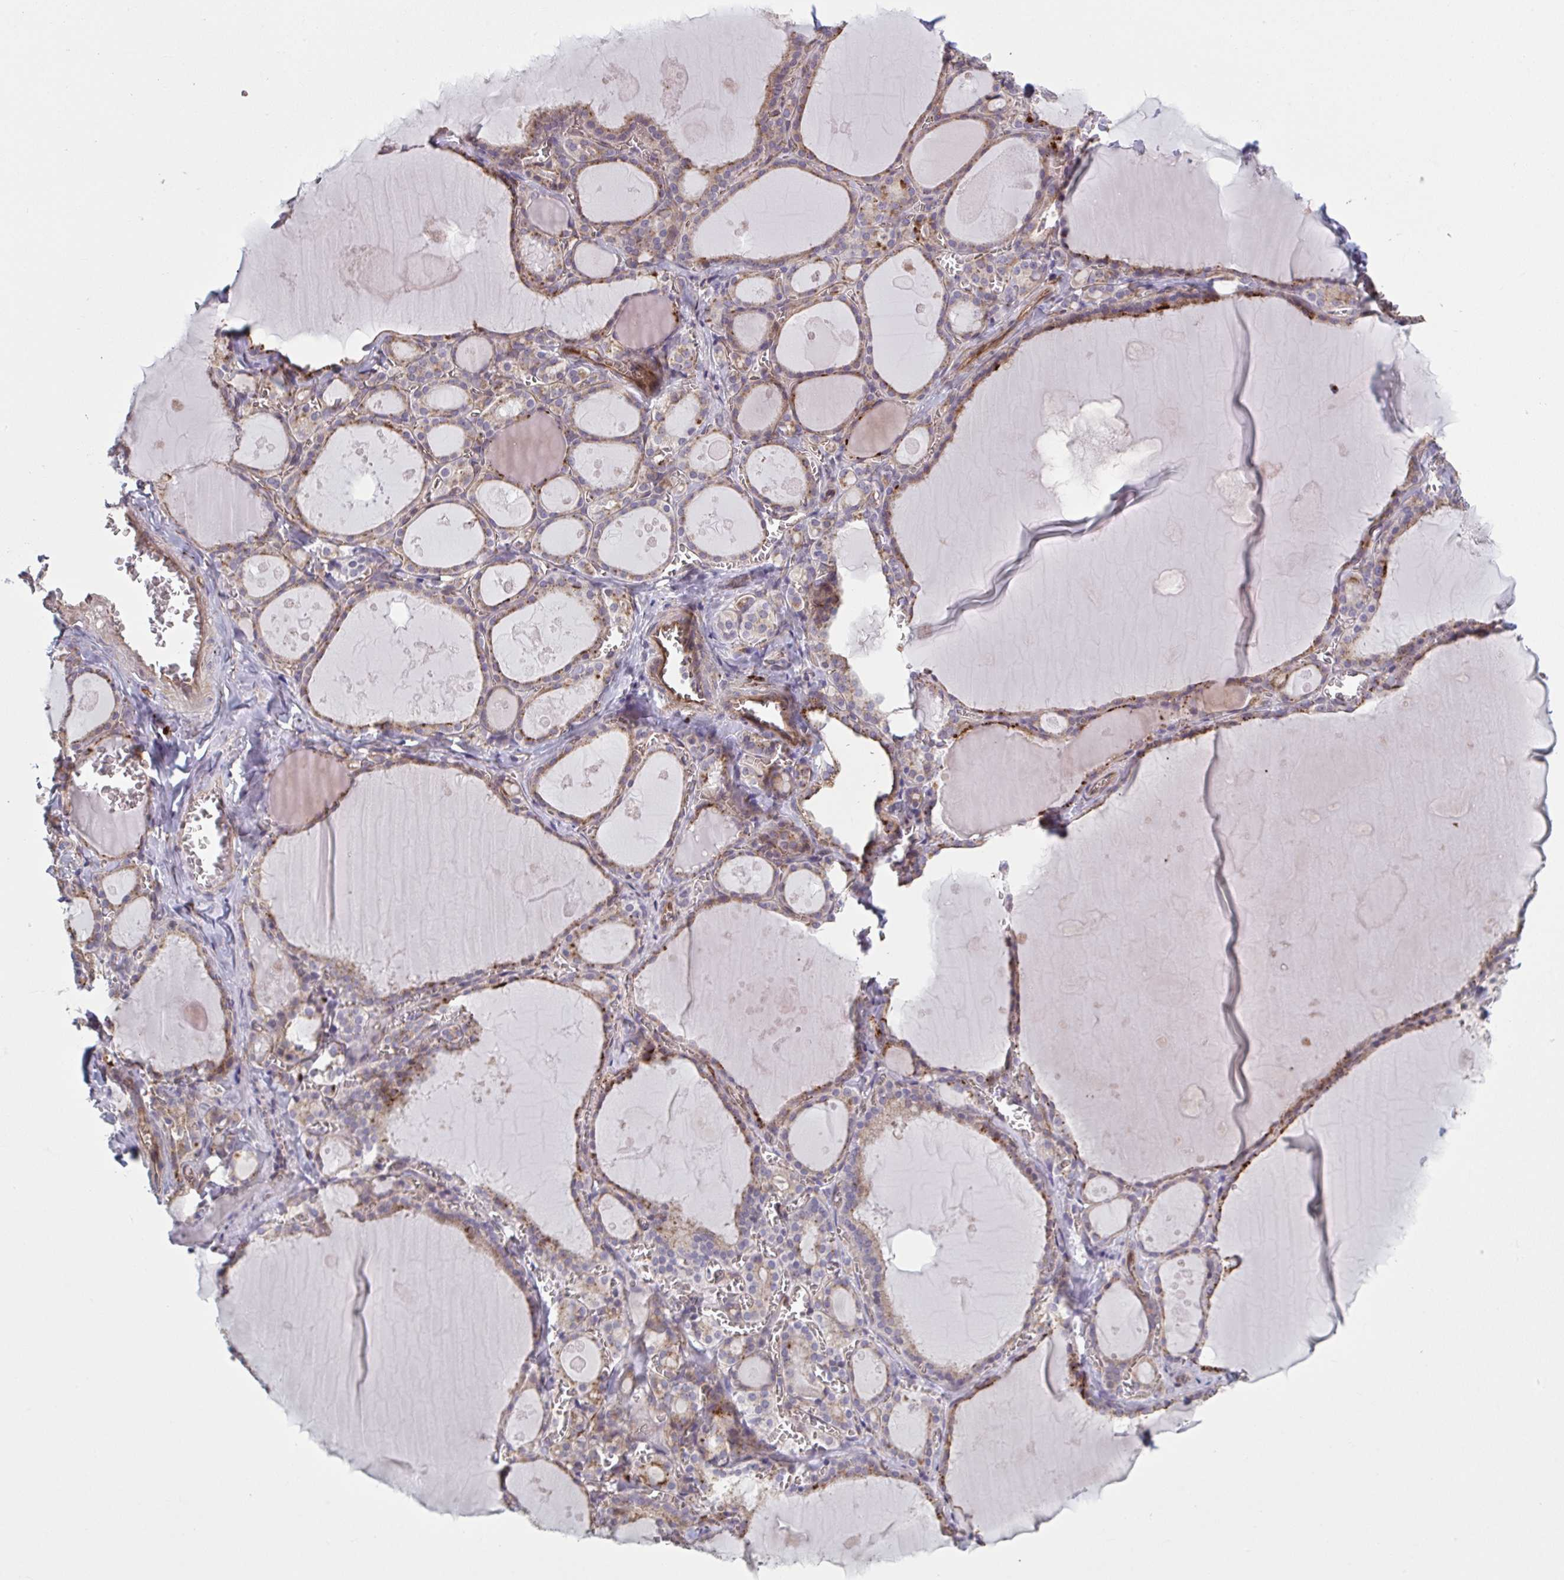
{"staining": {"intensity": "moderate", "quantity": "25%-75%", "location": "cytoplasmic/membranous"}, "tissue": "thyroid gland", "cell_type": "Glandular cells", "image_type": "normal", "snomed": [{"axis": "morphology", "description": "Normal tissue, NOS"}, {"axis": "topography", "description": "Thyroid gland"}], "caption": "This photomicrograph reveals immunohistochemistry (IHC) staining of benign human thyroid gland, with medium moderate cytoplasmic/membranous positivity in approximately 25%-75% of glandular cells.", "gene": "TNFSF10", "patient": {"sex": "male", "age": 56}}